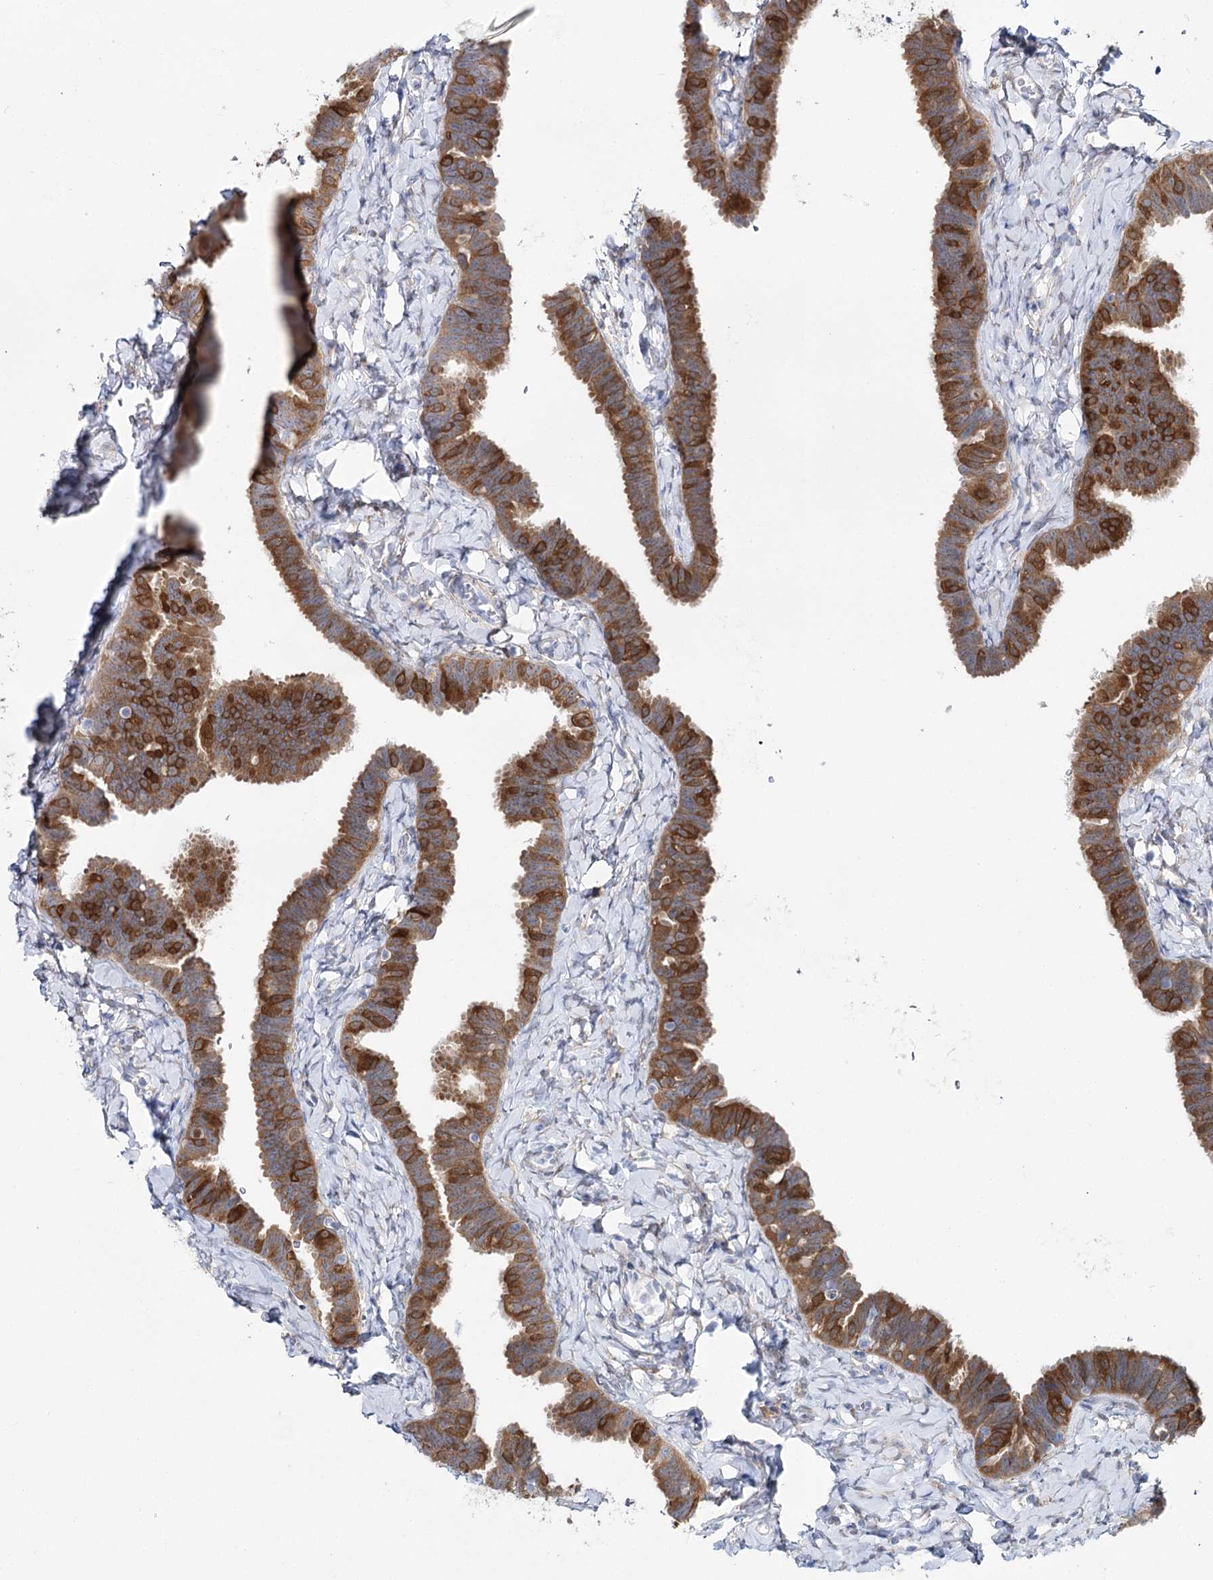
{"staining": {"intensity": "moderate", "quantity": ">75%", "location": "cytoplasmic/membranous"}, "tissue": "fallopian tube", "cell_type": "Glandular cells", "image_type": "normal", "snomed": [{"axis": "morphology", "description": "Normal tissue, NOS"}, {"axis": "topography", "description": "Fallopian tube"}], "caption": "Immunohistochemistry (IHC) (DAB) staining of normal human fallopian tube exhibits moderate cytoplasmic/membranous protein positivity in about >75% of glandular cells.", "gene": "UGDH", "patient": {"sex": "female", "age": 65}}